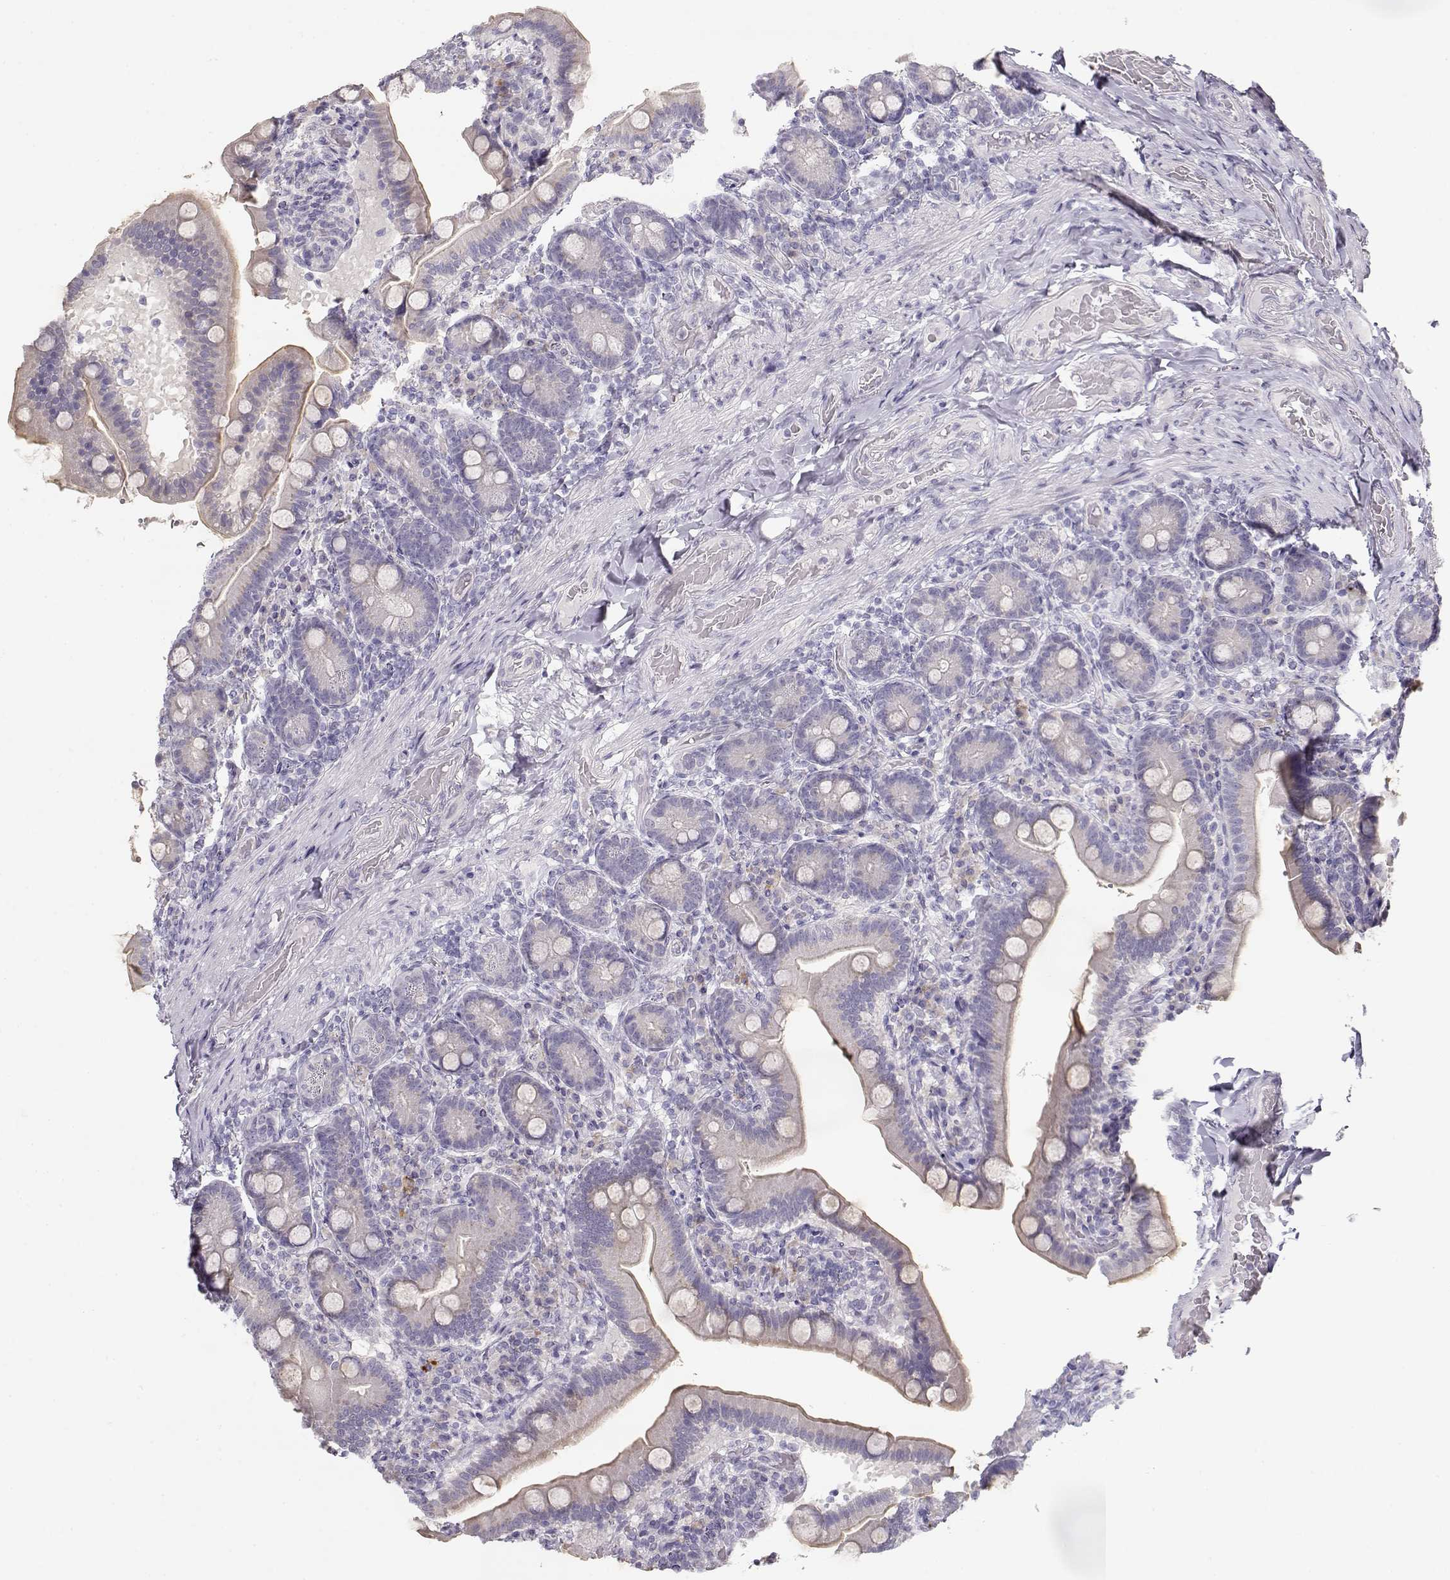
{"staining": {"intensity": "negative", "quantity": "none", "location": "none"}, "tissue": "small intestine", "cell_type": "Glandular cells", "image_type": "normal", "snomed": [{"axis": "morphology", "description": "Normal tissue, NOS"}, {"axis": "topography", "description": "Small intestine"}], "caption": "Immunohistochemistry (IHC) micrograph of normal small intestine: human small intestine stained with DAB reveals no significant protein expression in glandular cells.", "gene": "GLIPR1L2", "patient": {"sex": "male", "age": 66}}